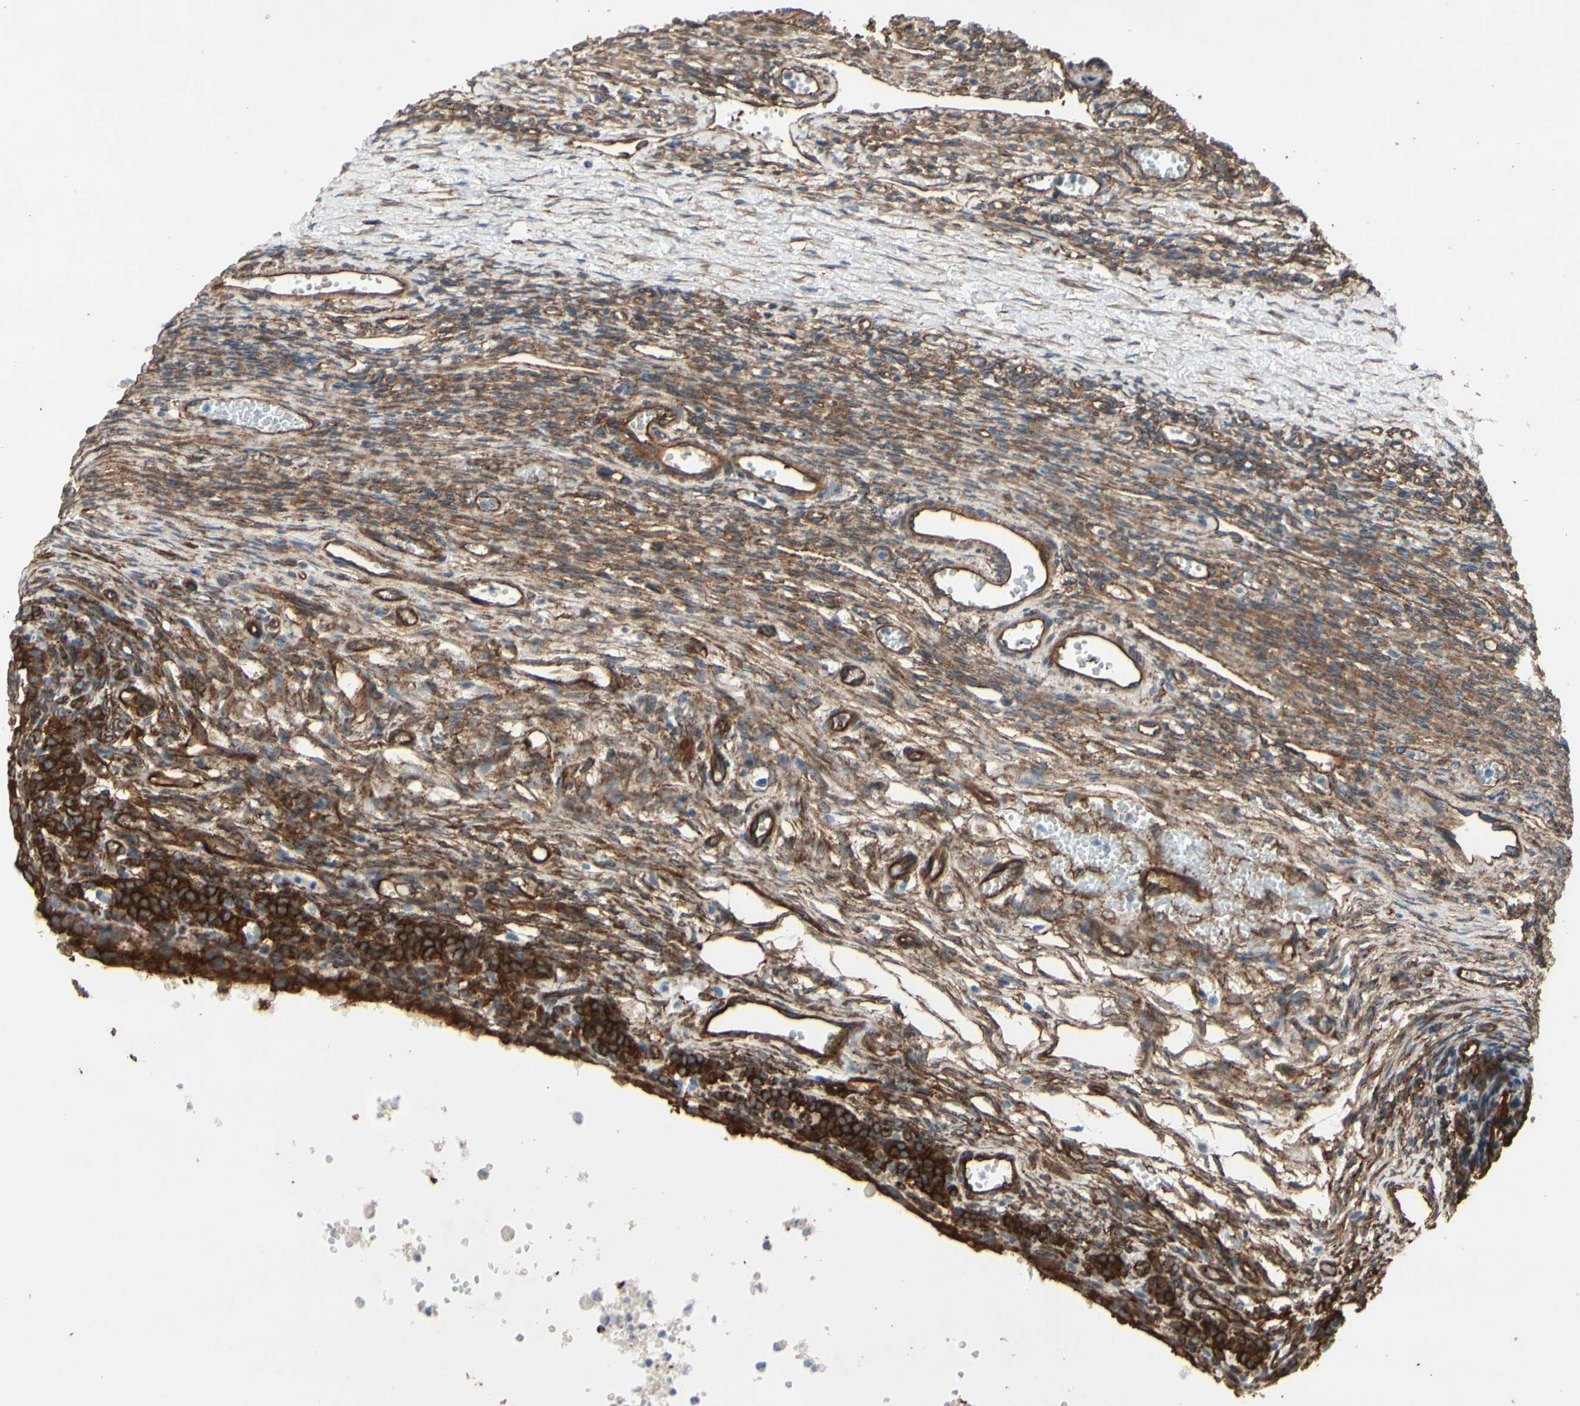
{"staining": {"intensity": "moderate", "quantity": ">75%", "location": "cytoplasmic/membranous"}, "tissue": "ovary", "cell_type": "Ovarian stroma cells", "image_type": "normal", "snomed": [{"axis": "morphology", "description": "Normal tissue, NOS"}, {"axis": "topography", "description": "Ovary"}], "caption": "High-magnification brightfield microscopy of unremarkable ovary stained with DAB (brown) and counterstained with hematoxylin (blue). ovarian stroma cells exhibit moderate cytoplasmic/membranous expression is seen in about>75% of cells. (Brightfield microscopy of DAB IHC at high magnification).", "gene": "CTTNBP2", "patient": {"sex": "female", "age": 33}}